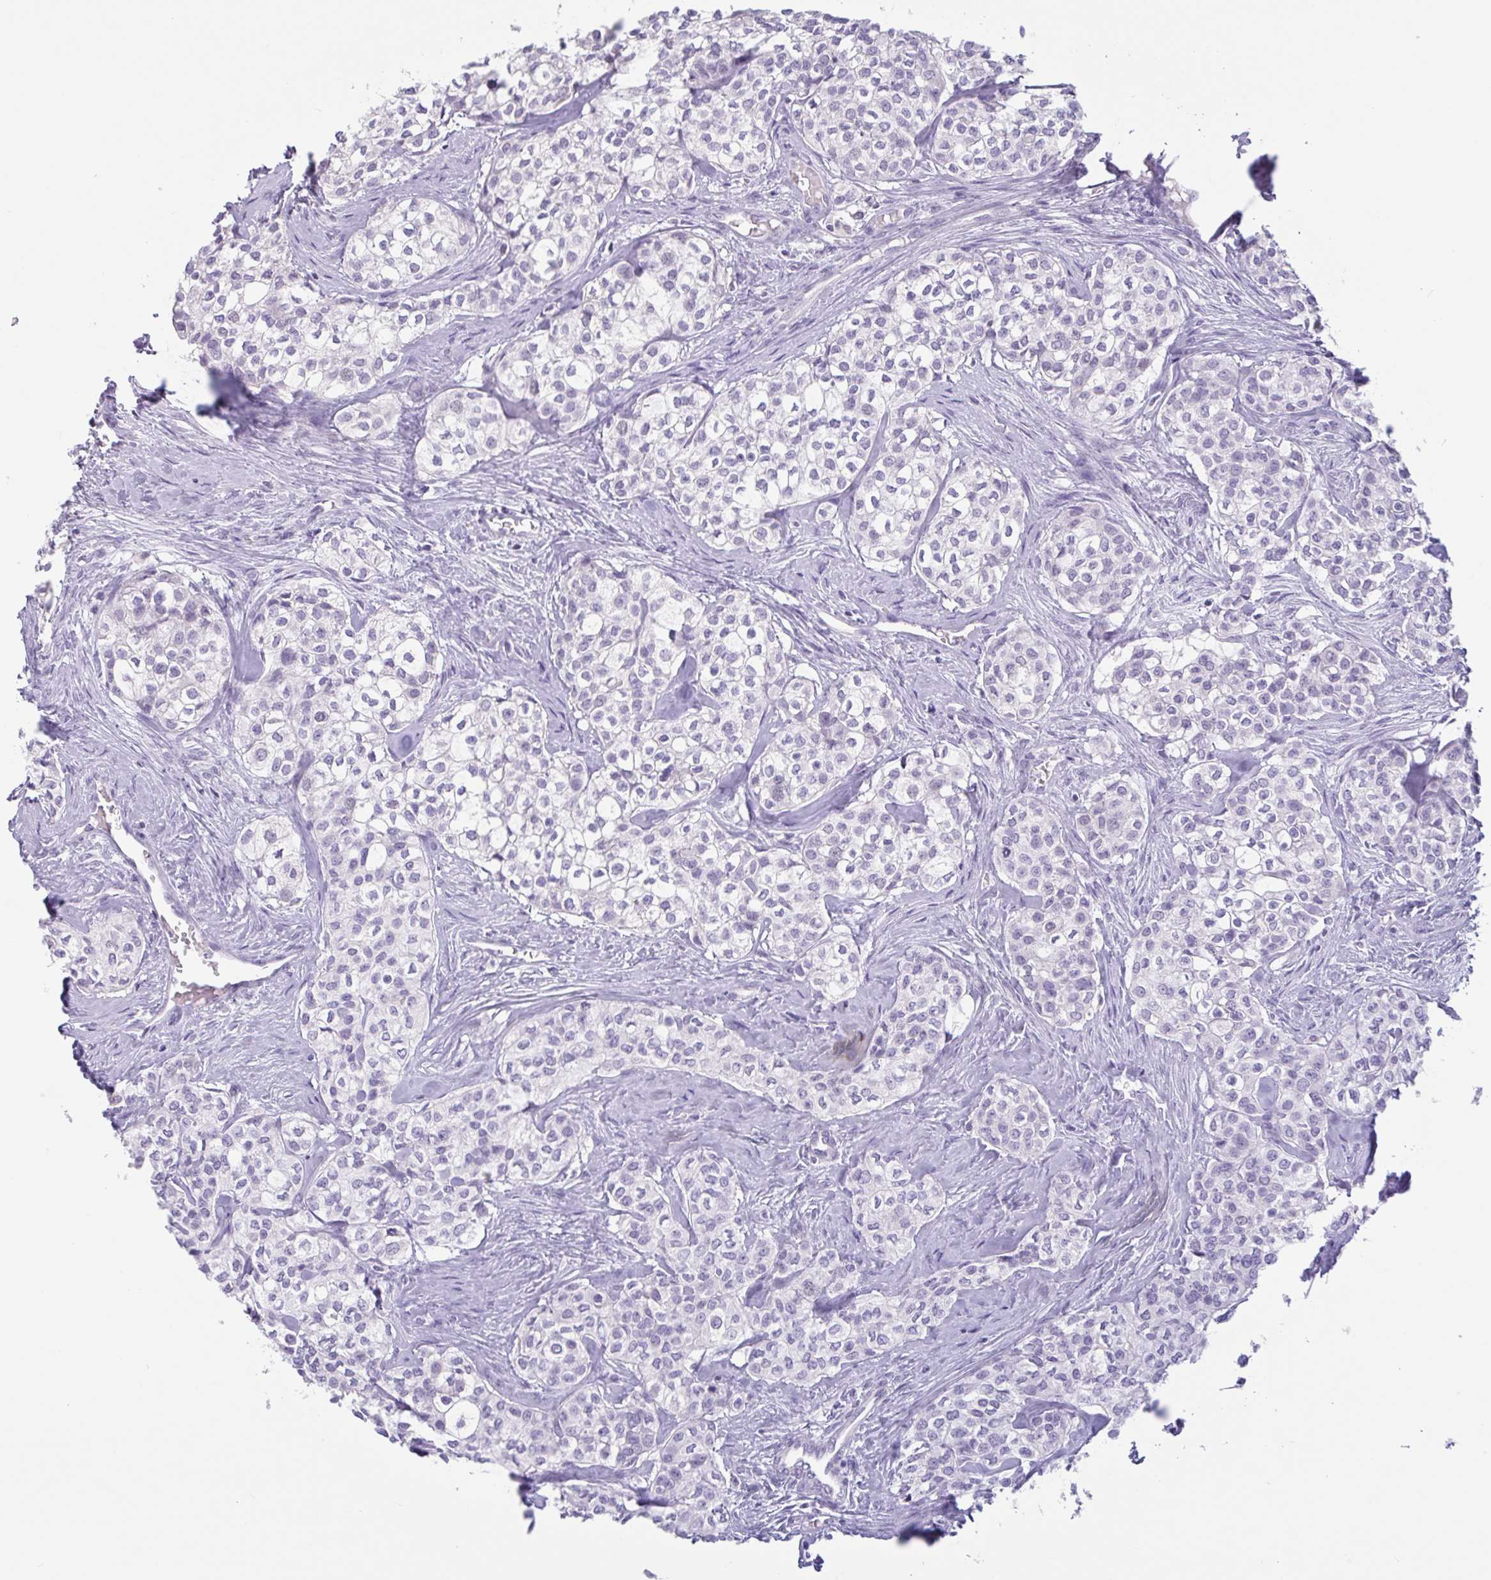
{"staining": {"intensity": "negative", "quantity": "none", "location": "none"}, "tissue": "head and neck cancer", "cell_type": "Tumor cells", "image_type": "cancer", "snomed": [{"axis": "morphology", "description": "Adenocarcinoma, NOS"}, {"axis": "topography", "description": "Head-Neck"}], "caption": "High power microscopy micrograph of an IHC histopathology image of head and neck cancer (adenocarcinoma), revealing no significant expression in tumor cells. (Stains: DAB (3,3'-diaminobenzidine) immunohistochemistry with hematoxylin counter stain, Microscopy: brightfield microscopy at high magnification).", "gene": "CTSE", "patient": {"sex": "male", "age": 81}}